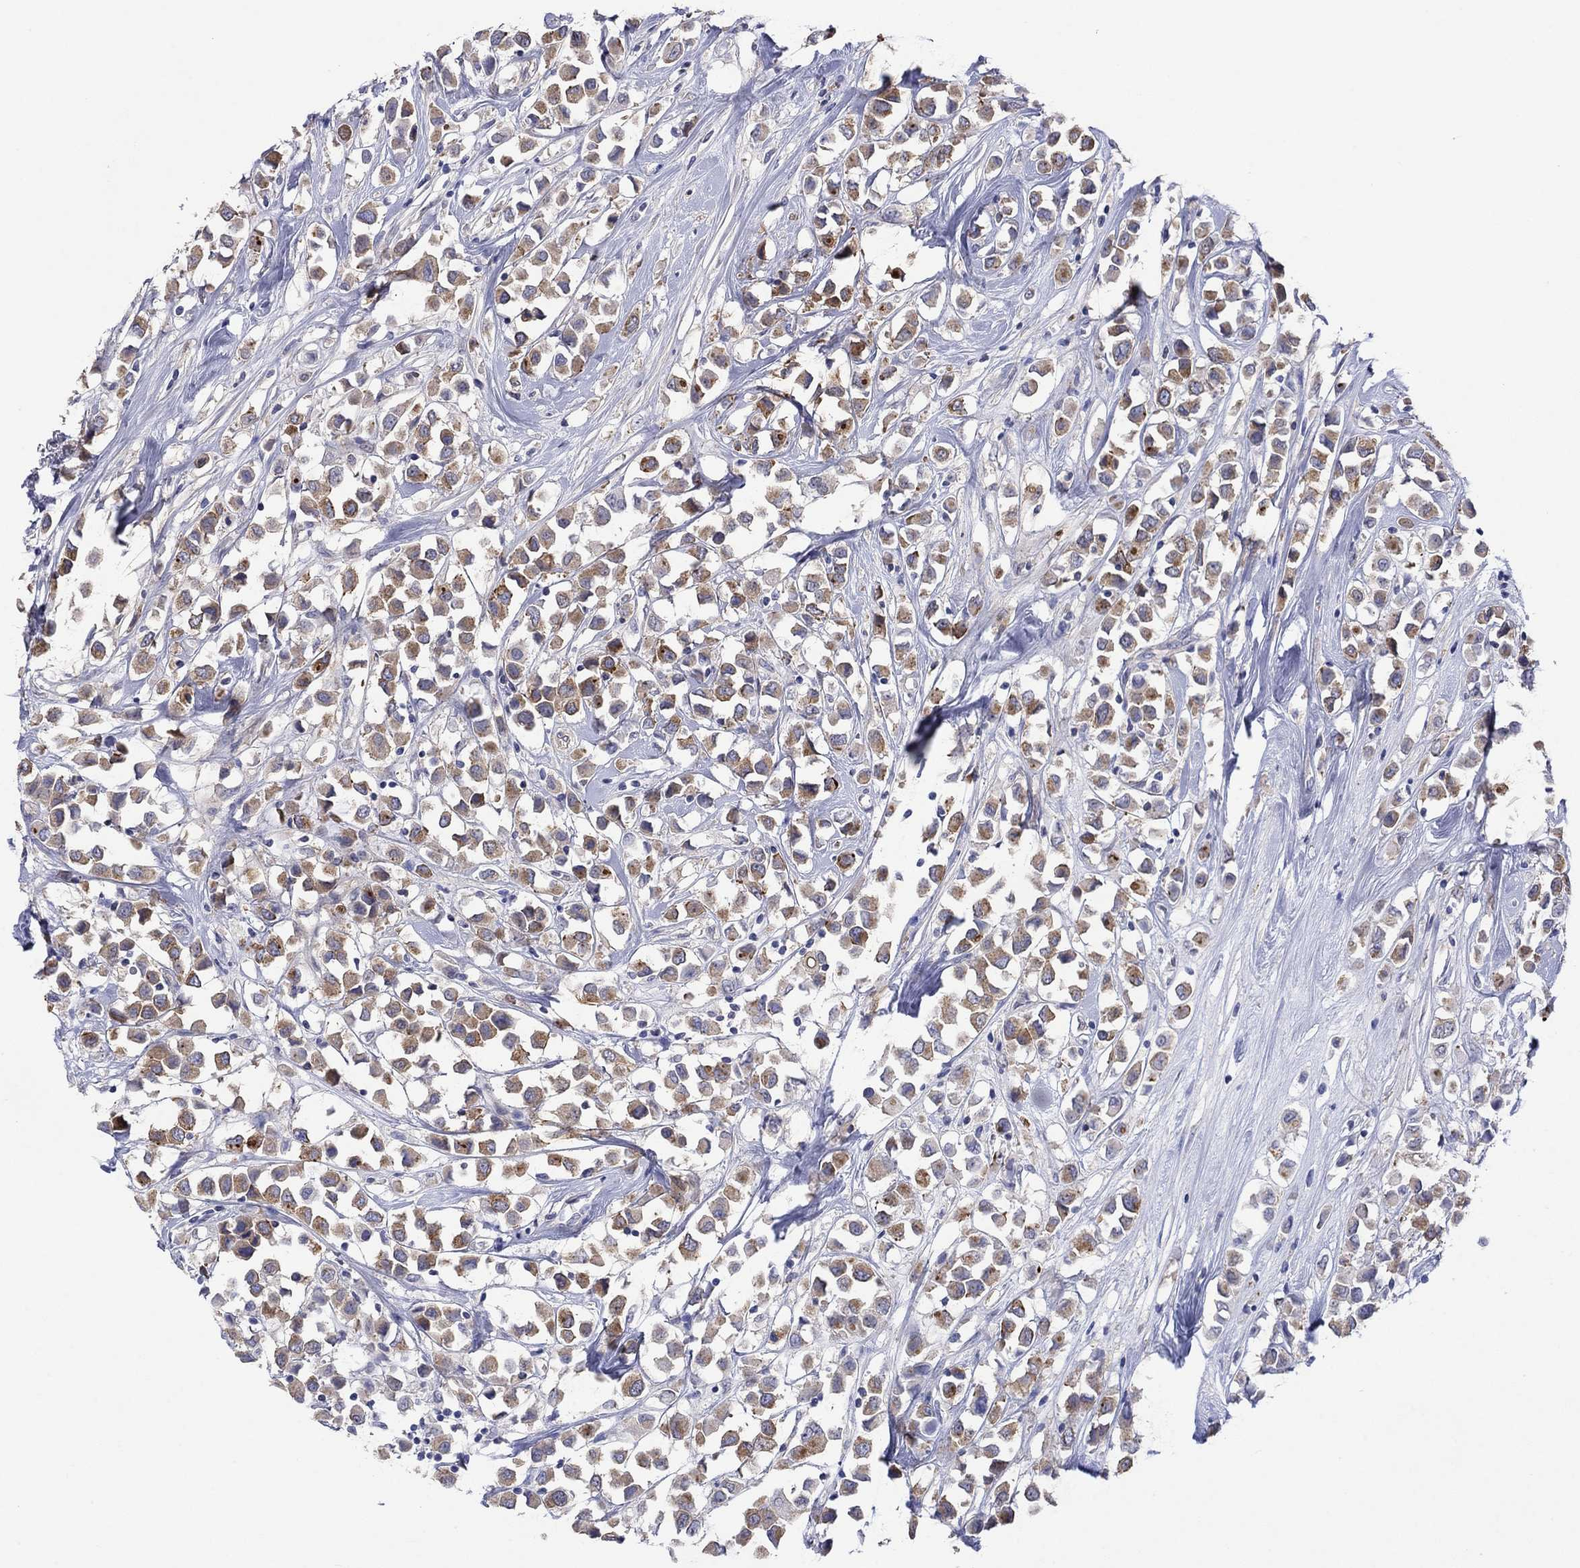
{"staining": {"intensity": "moderate", "quantity": "25%-75%", "location": "cytoplasmic/membranous"}, "tissue": "breast cancer", "cell_type": "Tumor cells", "image_type": "cancer", "snomed": [{"axis": "morphology", "description": "Duct carcinoma"}, {"axis": "topography", "description": "Breast"}], "caption": "Infiltrating ductal carcinoma (breast) was stained to show a protein in brown. There is medium levels of moderate cytoplasmic/membranous positivity in about 25%-75% of tumor cells.", "gene": "TPRN", "patient": {"sex": "female", "age": 61}}